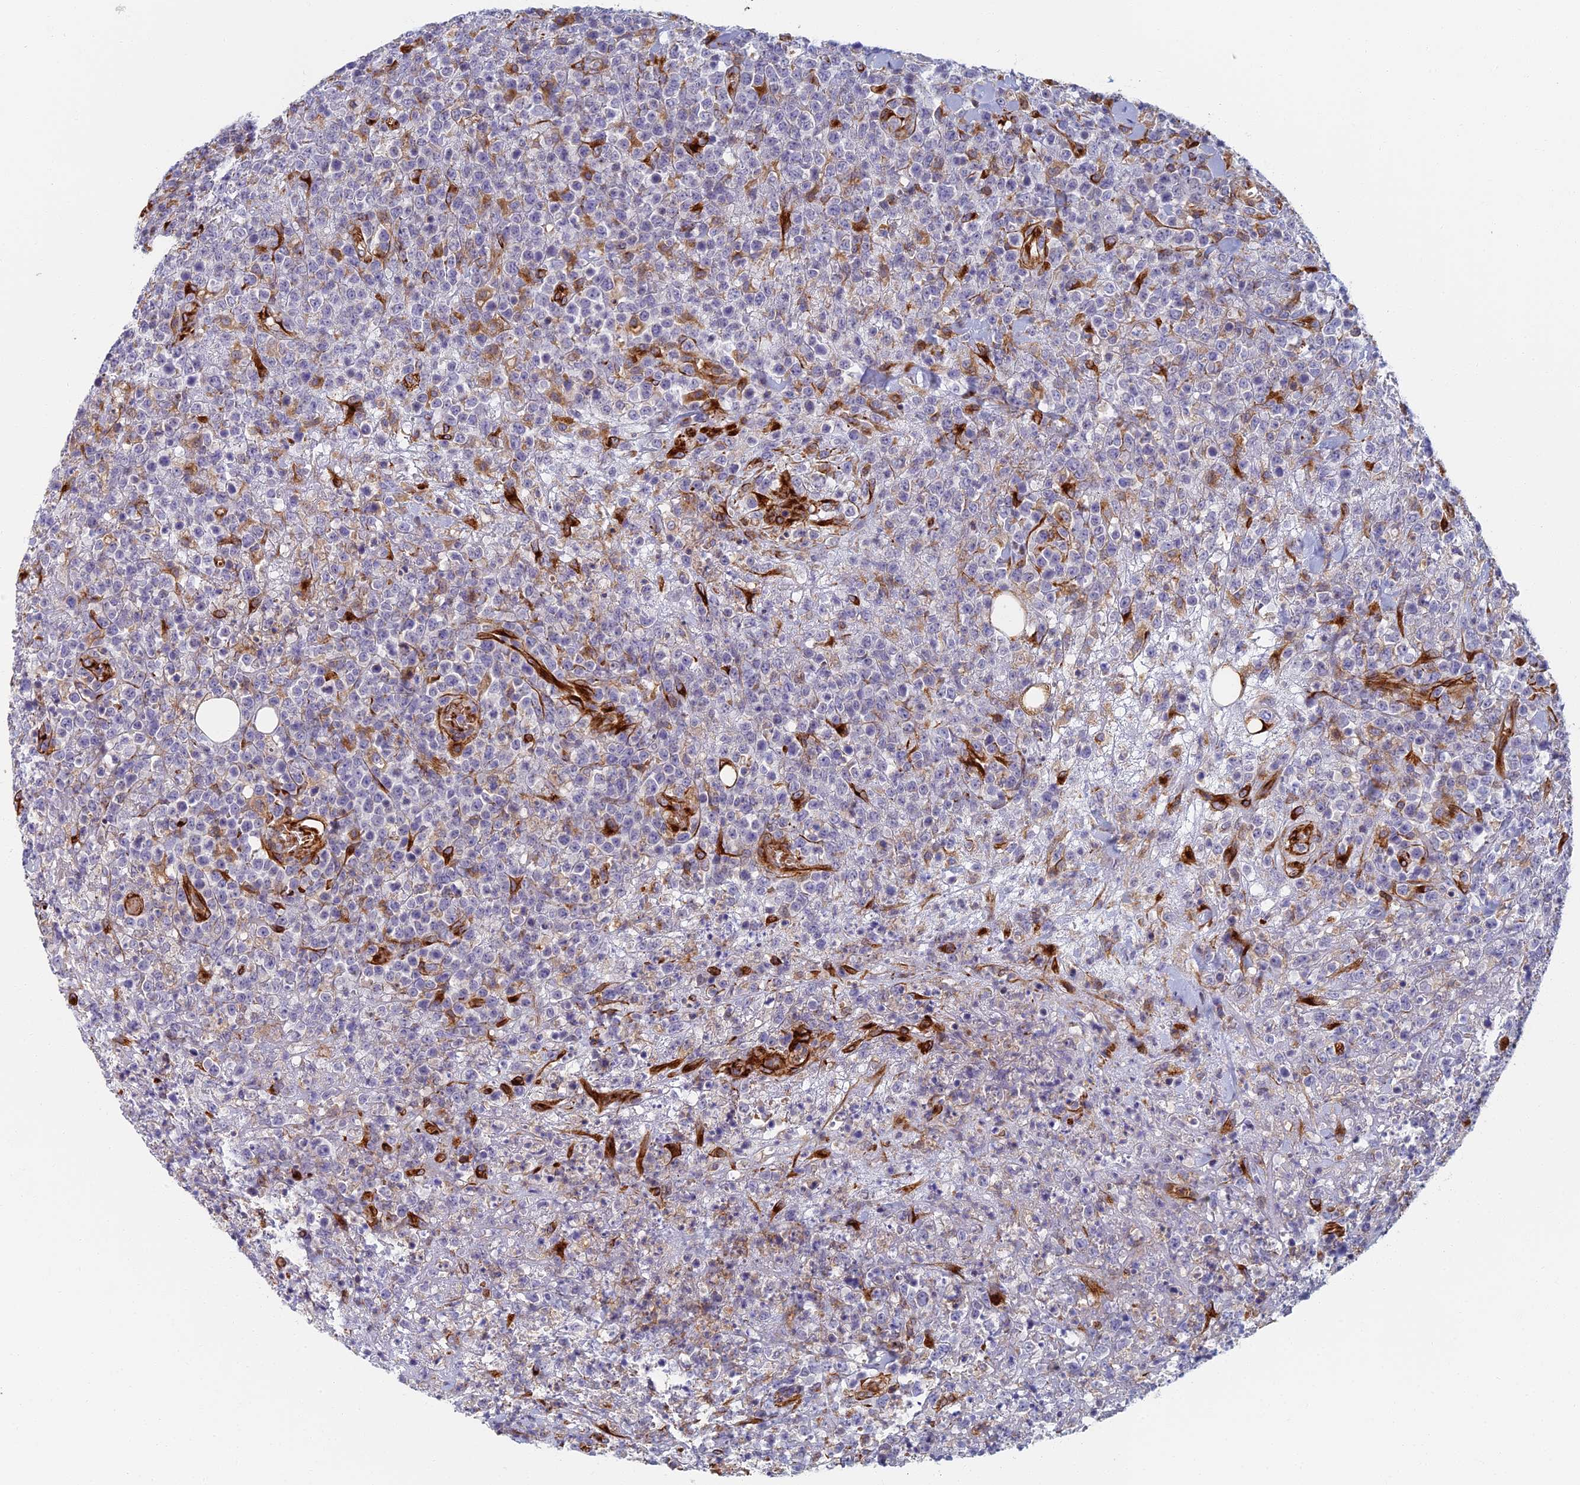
{"staining": {"intensity": "negative", "quantity": "none", "location": "none"}, "tissue": "lymphoma", "cell_type": "Tumor cells", "image_type": "cancer", "snomed": [{"axis": "morphology", "description": "Malignant lymphoma, non-Hodgkin's type, High grade"}, {"axis": "topography", "description": "Colon"}], "caption": "IHC of malignant lymphoma, non-Hodgkin's type (high-grade) exhibits no staining in tumor cells.", "gene": "ABCB10", "patient": {"sex": "female", "age": 53}}